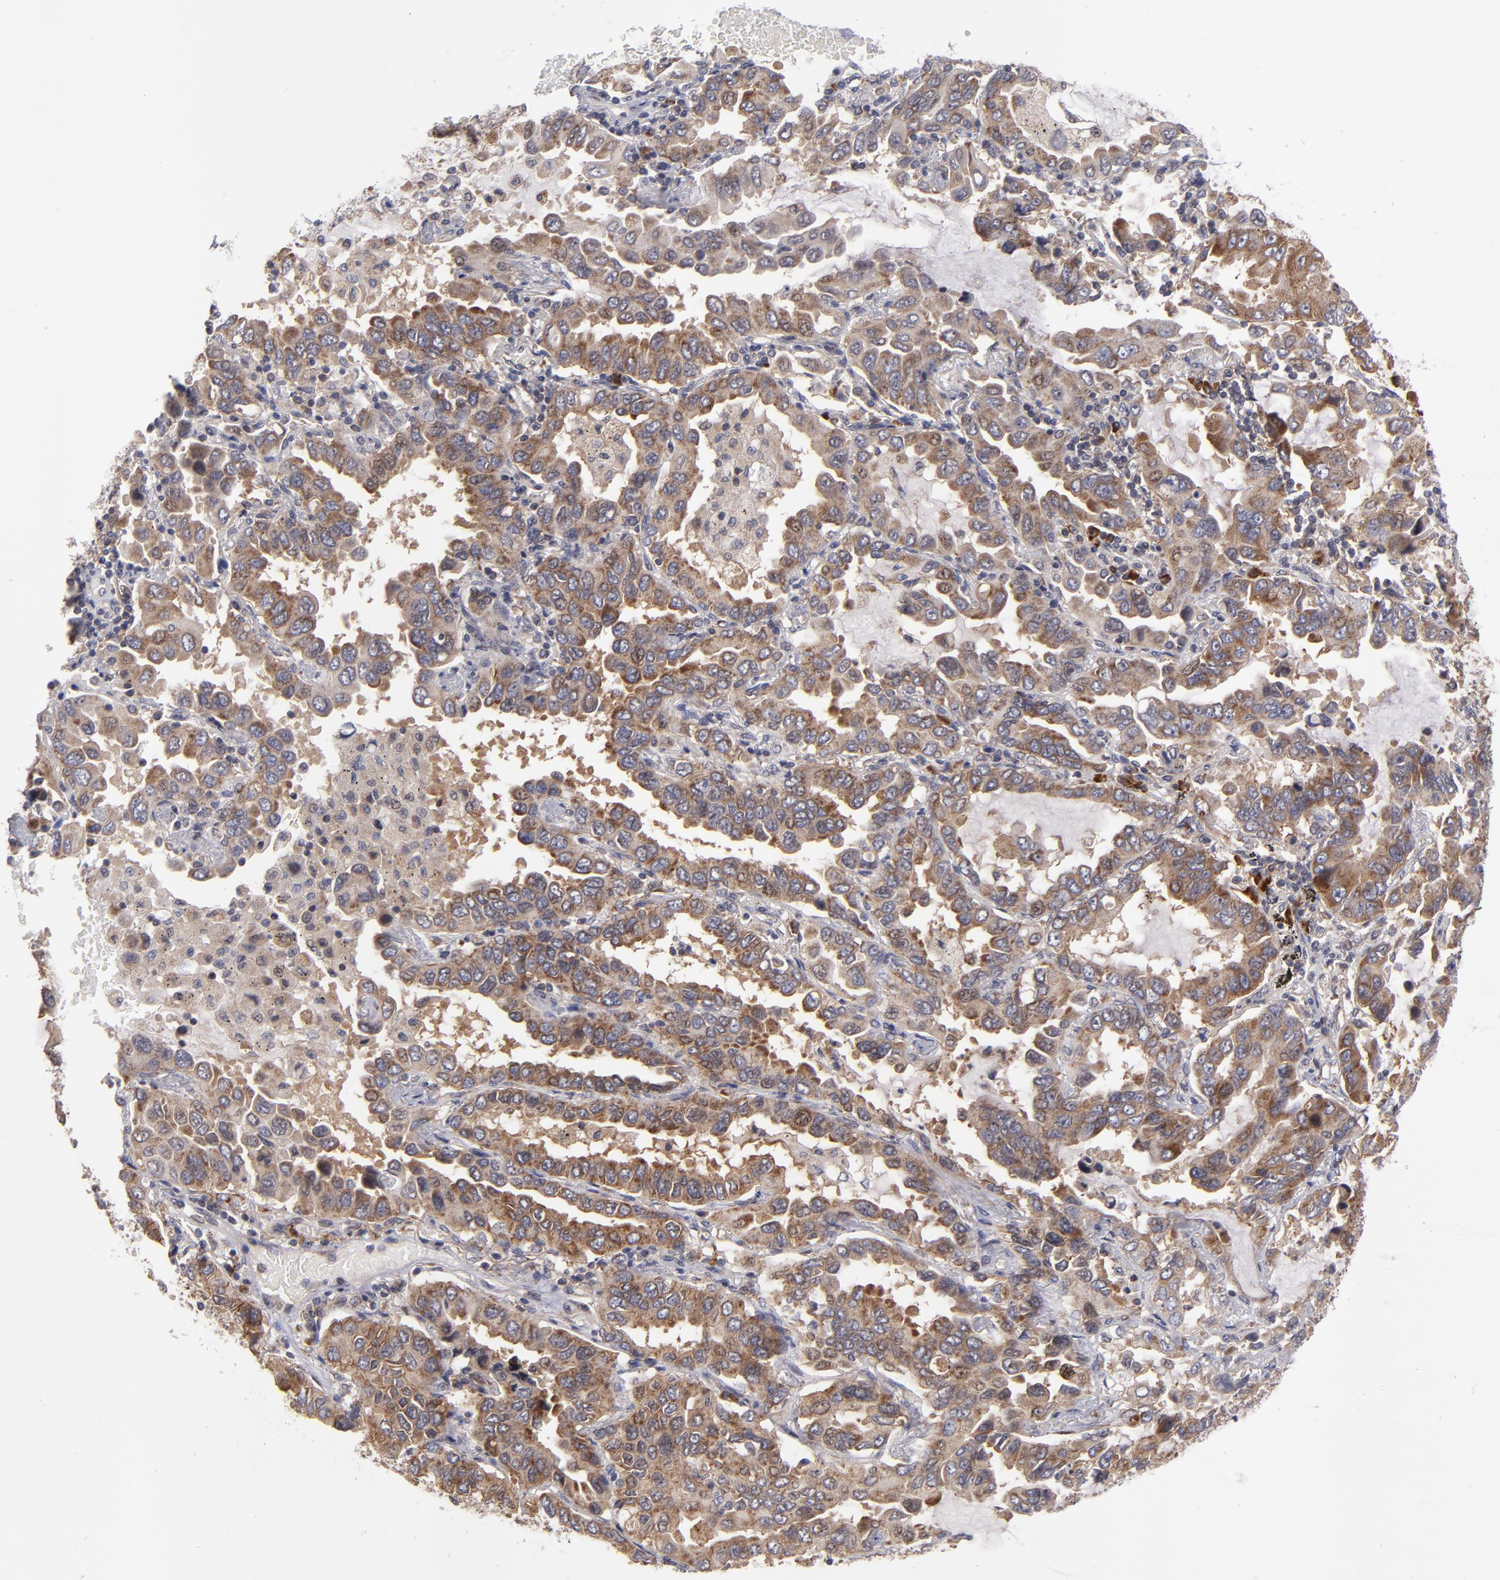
{"staining": {"intensity": "moderate", "quantity": ">75%", "location": "cytoplasmic/membranous"}, "tissue": "lung cancer", "cell_type": "Tumor cells", "image_type": "cancer", "snomed": [{"axis": "morphology", "description": "Adenocarcinoma, NOS"}, {"axis": "topography", "description": "Lung"}], "caption": "This is an image of IHC staining of lung adenocarcinoma, which shows moderate staining in the cytoplasmic/membranous of tumor cells.", "gene": "SND1", "patient": {"sex": "male", "age": 64}}